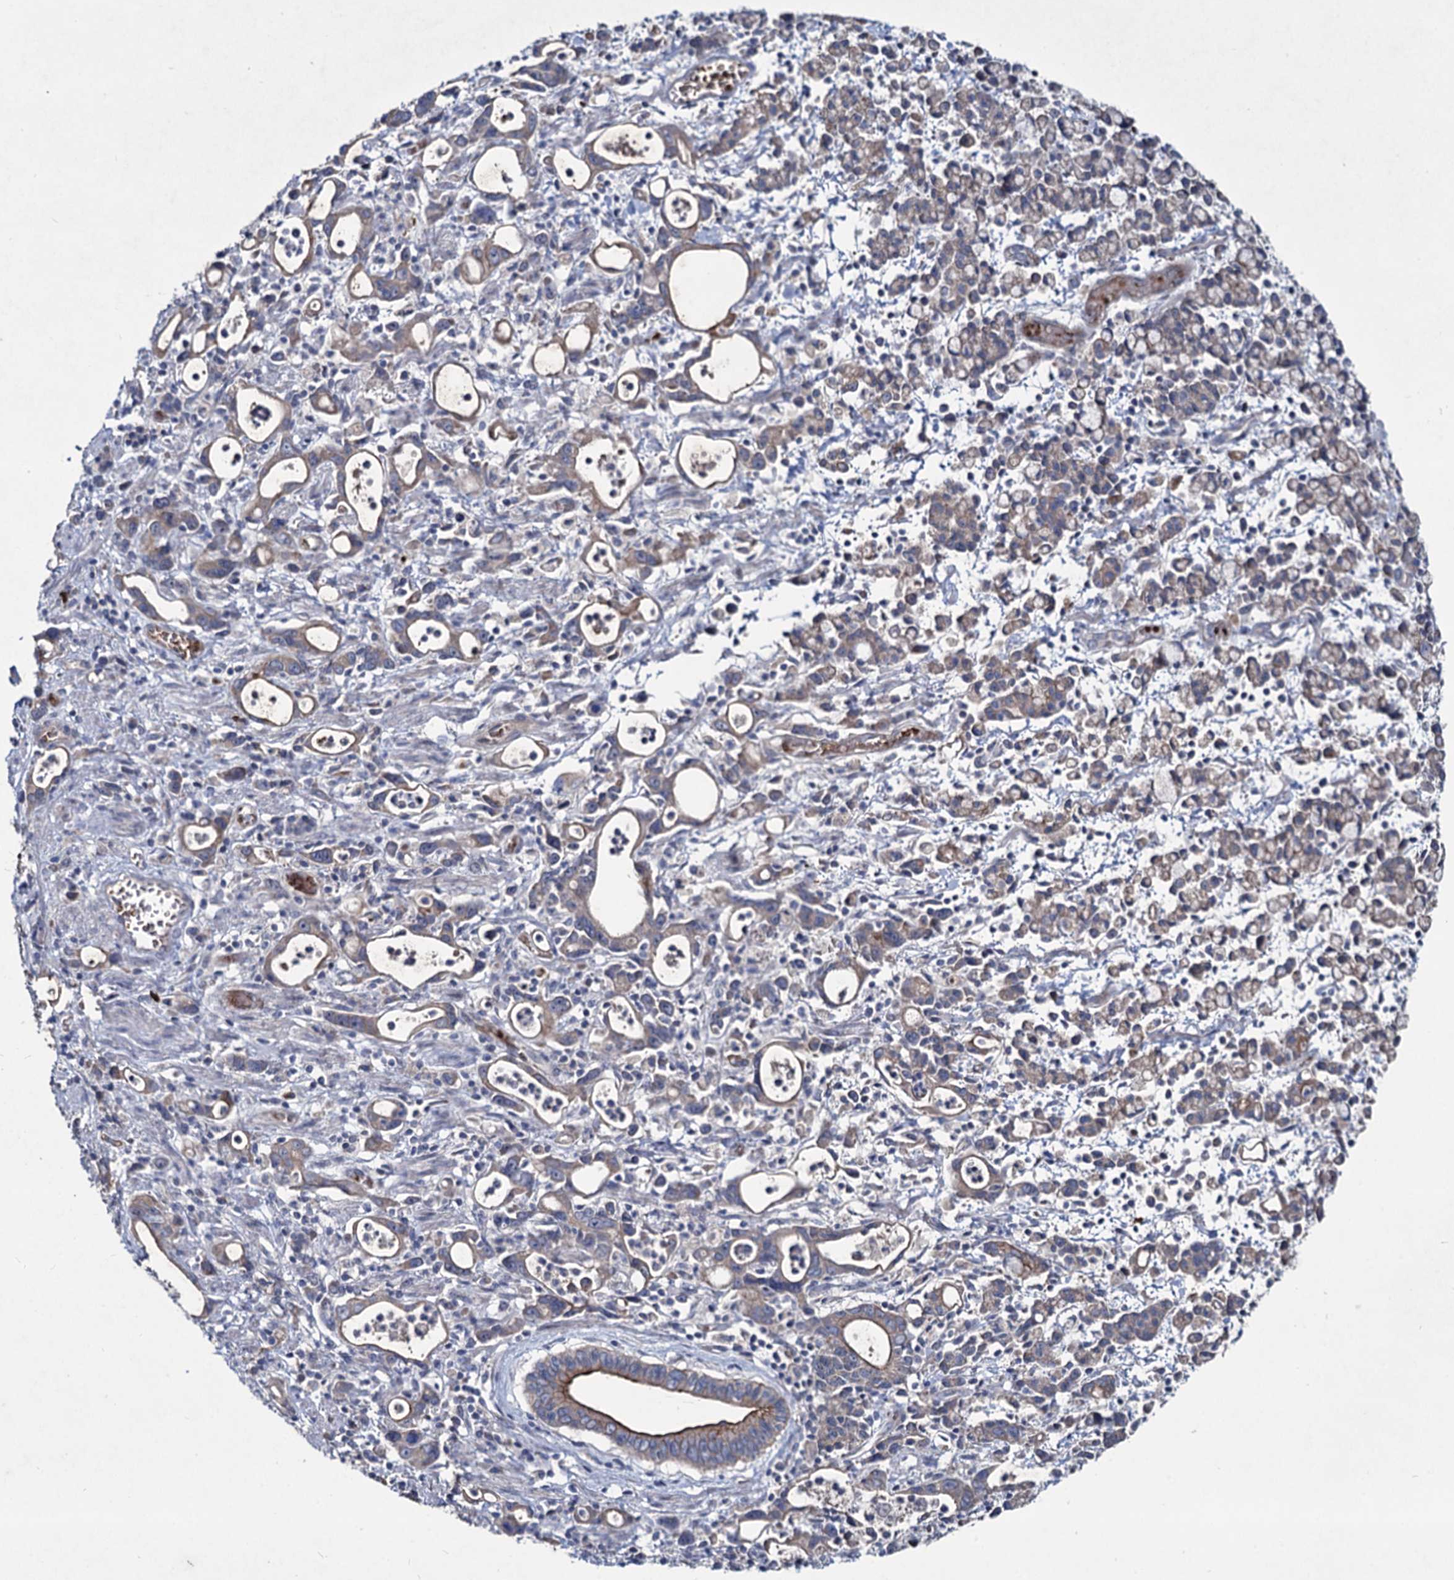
{"staining": {"intensity": "weak", "quantity": ">75%", "location": "cytoplasmic/membranous"}, "tissue": "stomach cancer", "cell_type": "Tumor cells", "image_type": "cancer", "snomed": [{"axis": "morphology", "description": "Adenocarcinoma, NOS"}, {"axis": "topography", "description": "Stomach, lower"}], "caption": "Protein staining shows weak cytoplasmic/membranous staining in approximately >75% of tumor cells in stomach cancer.", "gene": "RNF6", "patient": {"sex": "female", "age": 43}}